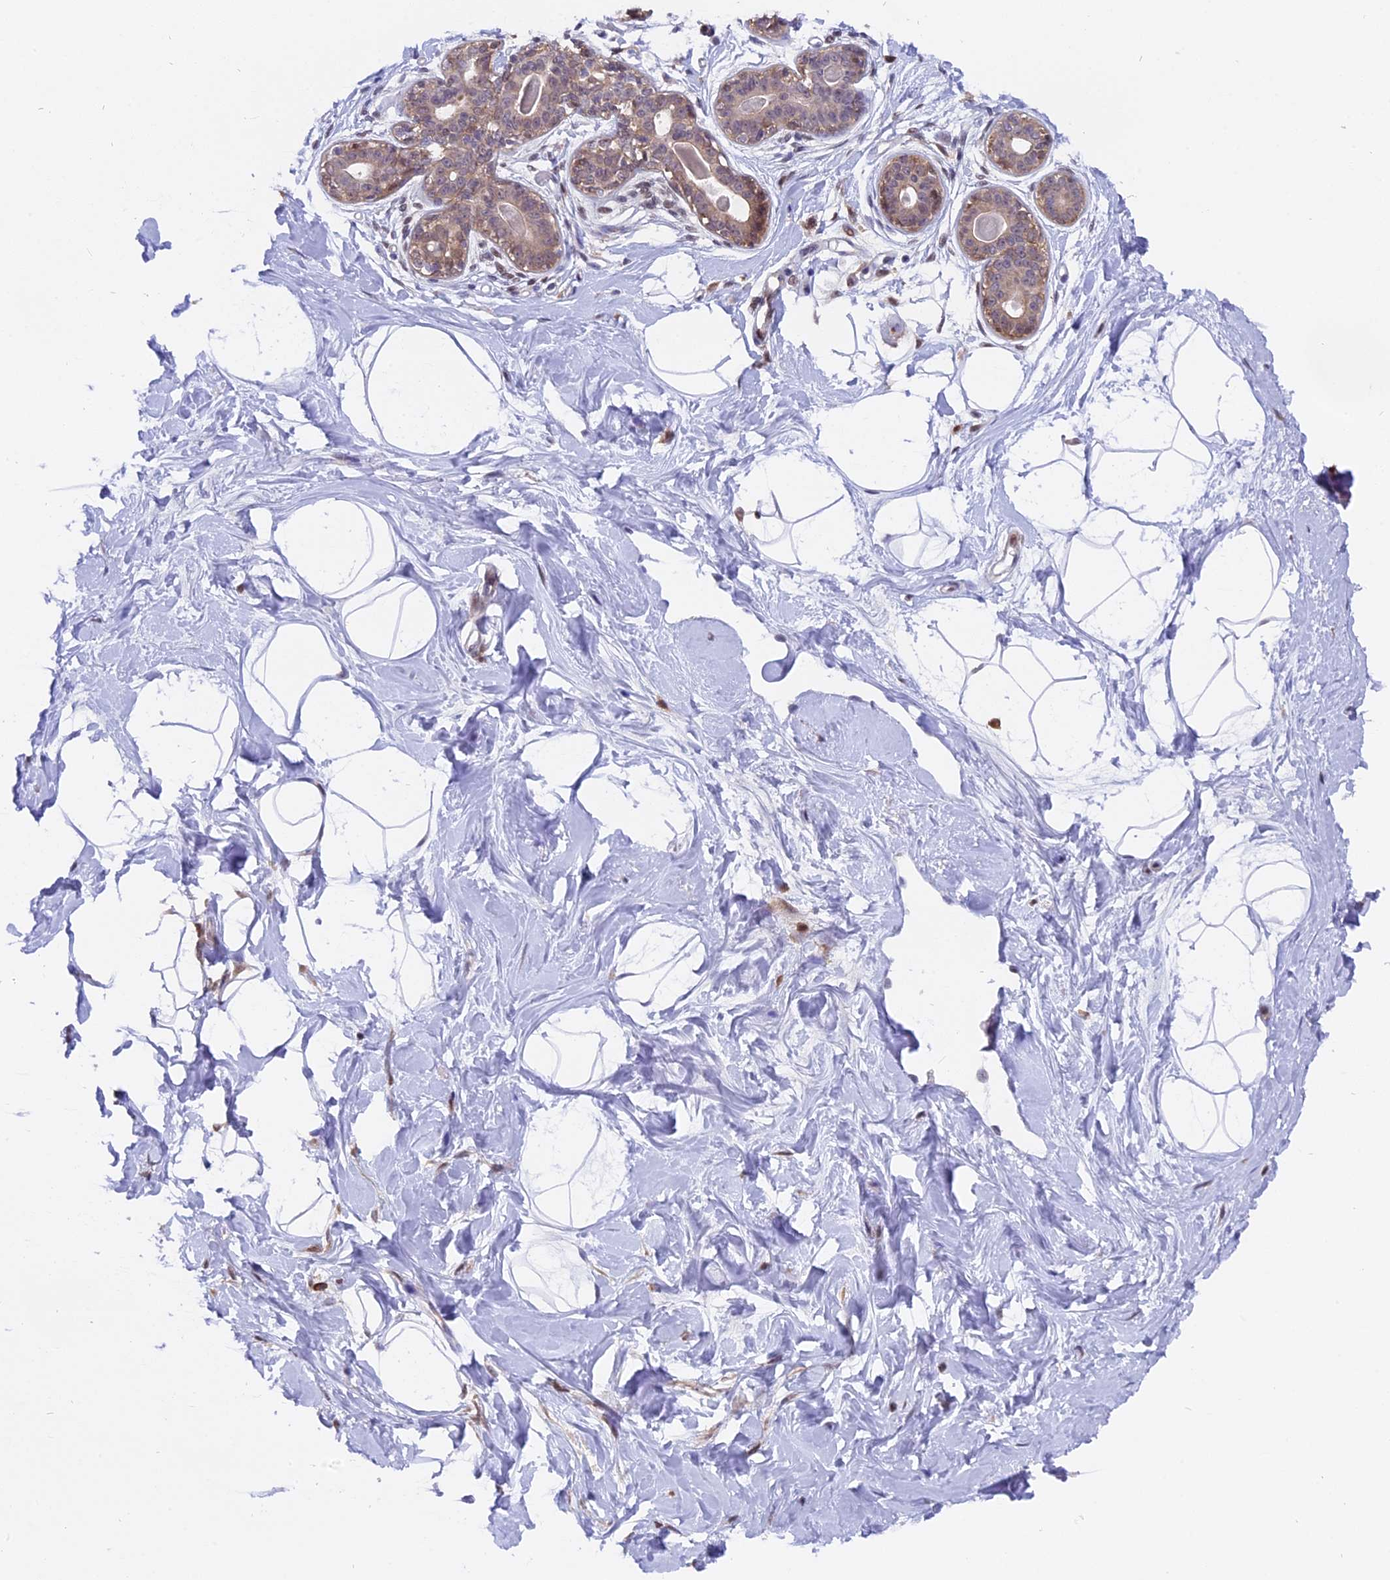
{"staining": {"intensity": "negative", "quantity": "none", "location": "none"}, "tissue": "breast", "cell_type": "Adipocytes", "image_type": "normal", "snomed": [{"axis": "morphology", "description": "Normal tissue, NOS"}, {"axis": "topography", "description": "Breast"}], "caption": "The immunohistochemistry photomicrograph has no significant positivity in adipocytes of breast.", "gene": "FAM118B", "patient": {"sex": "female", "age": 45}}